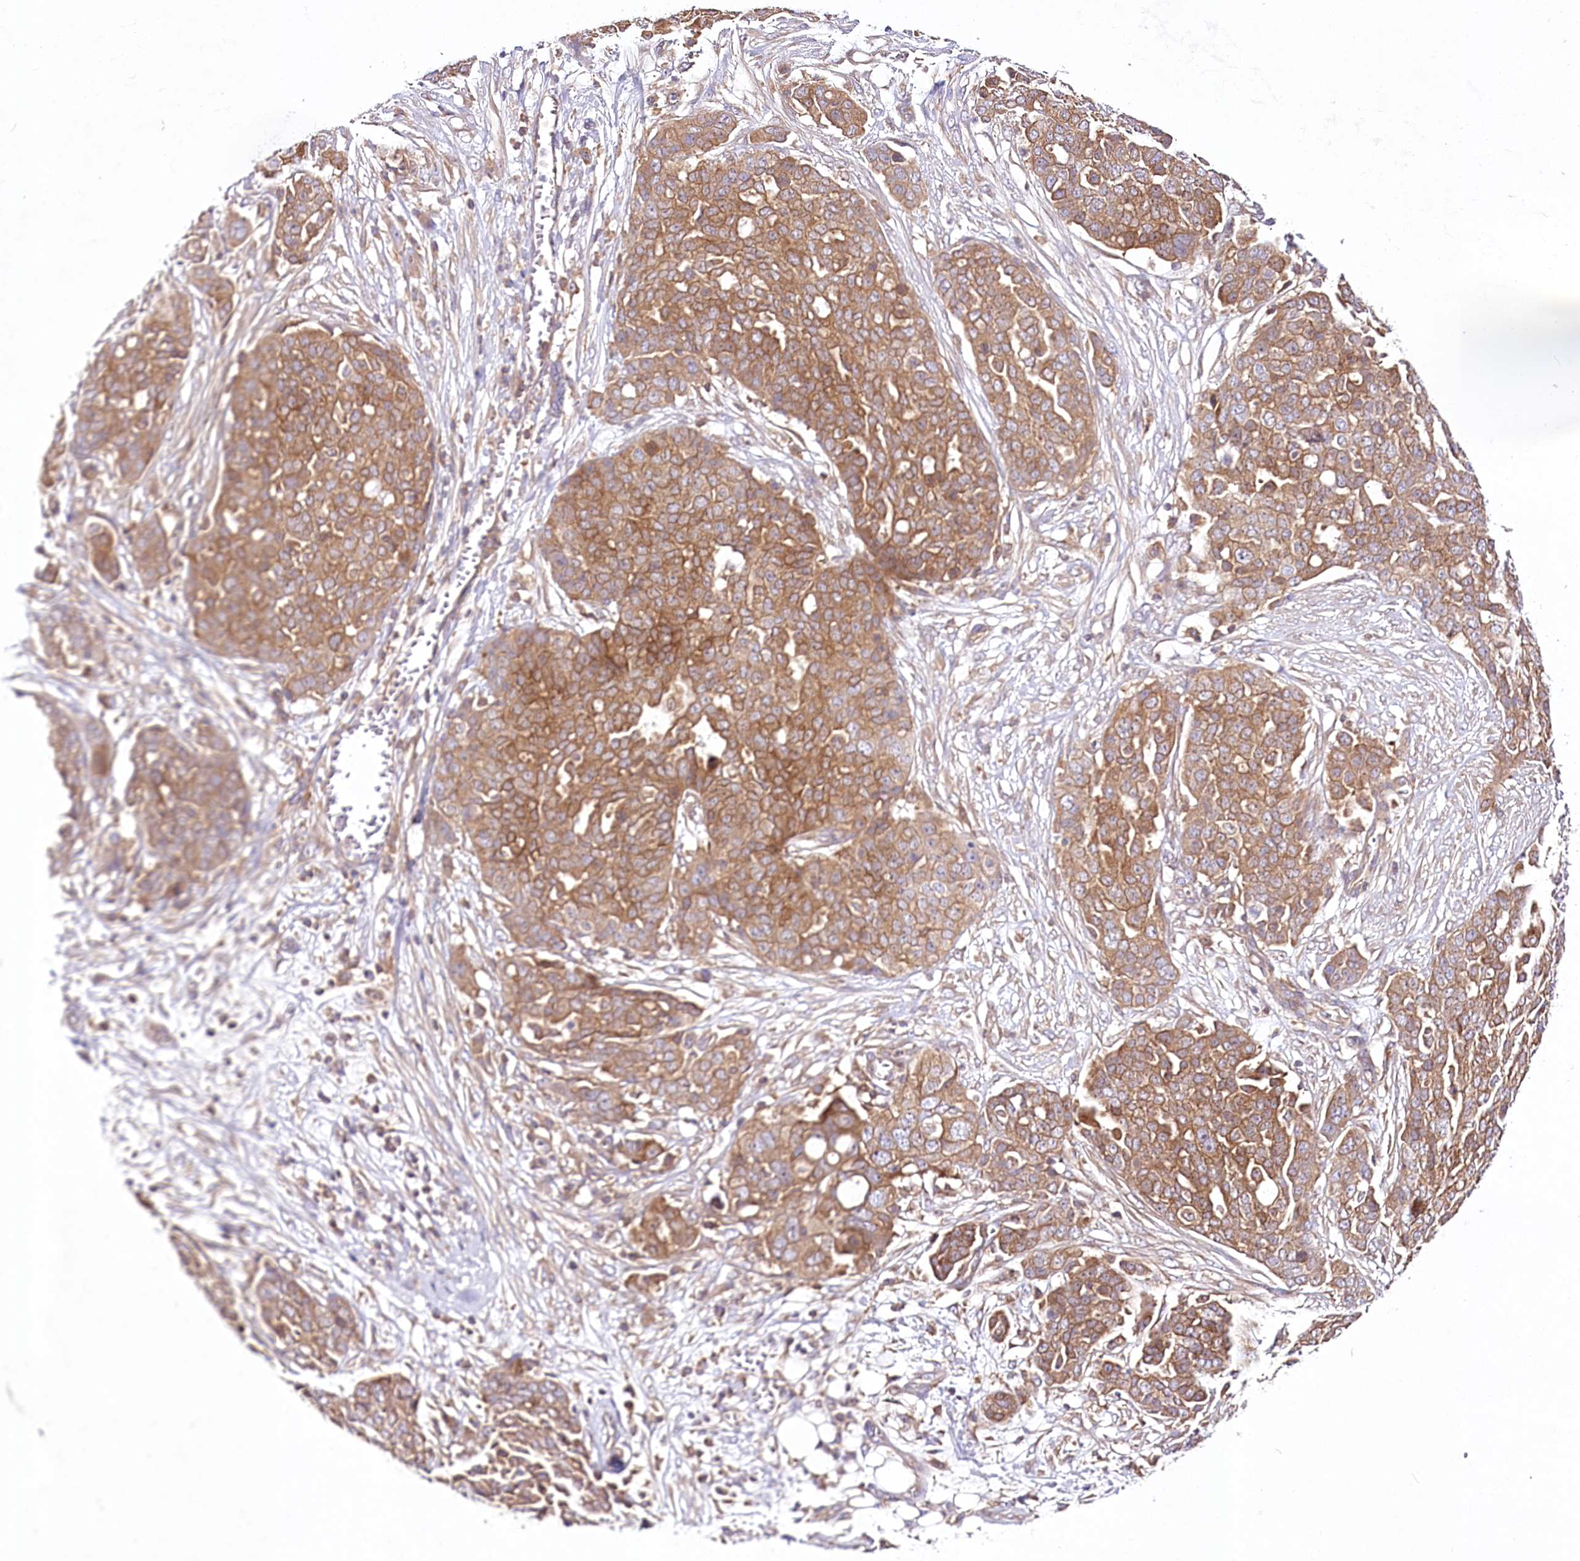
{"staining": {"intensity": "moderate", "quantity": ">75%", "location": "cytoplasmic/membranous"}, "tissue": "ovarian cancer", "cell_type": "Tumor cells", "image_type": "cancer", "snomed": [{"axis": "morphology", "description": "Cystadenocarcinoma, serous, NOS"}, {"axis": "topography", "description": "Soft tissue"}, {"axis": "topography", "description": "Ovary"}], "caption": "Ovarian cancer (serous cystadenocarcinoma) stained with DAB immunohistochemistry shows medium levels of moderate cytoplasmic/membranous positivity in about >75% of tumor cells.", "gene": "ABRAXAS2", "patient": {"sex": "female", "age": 57}}